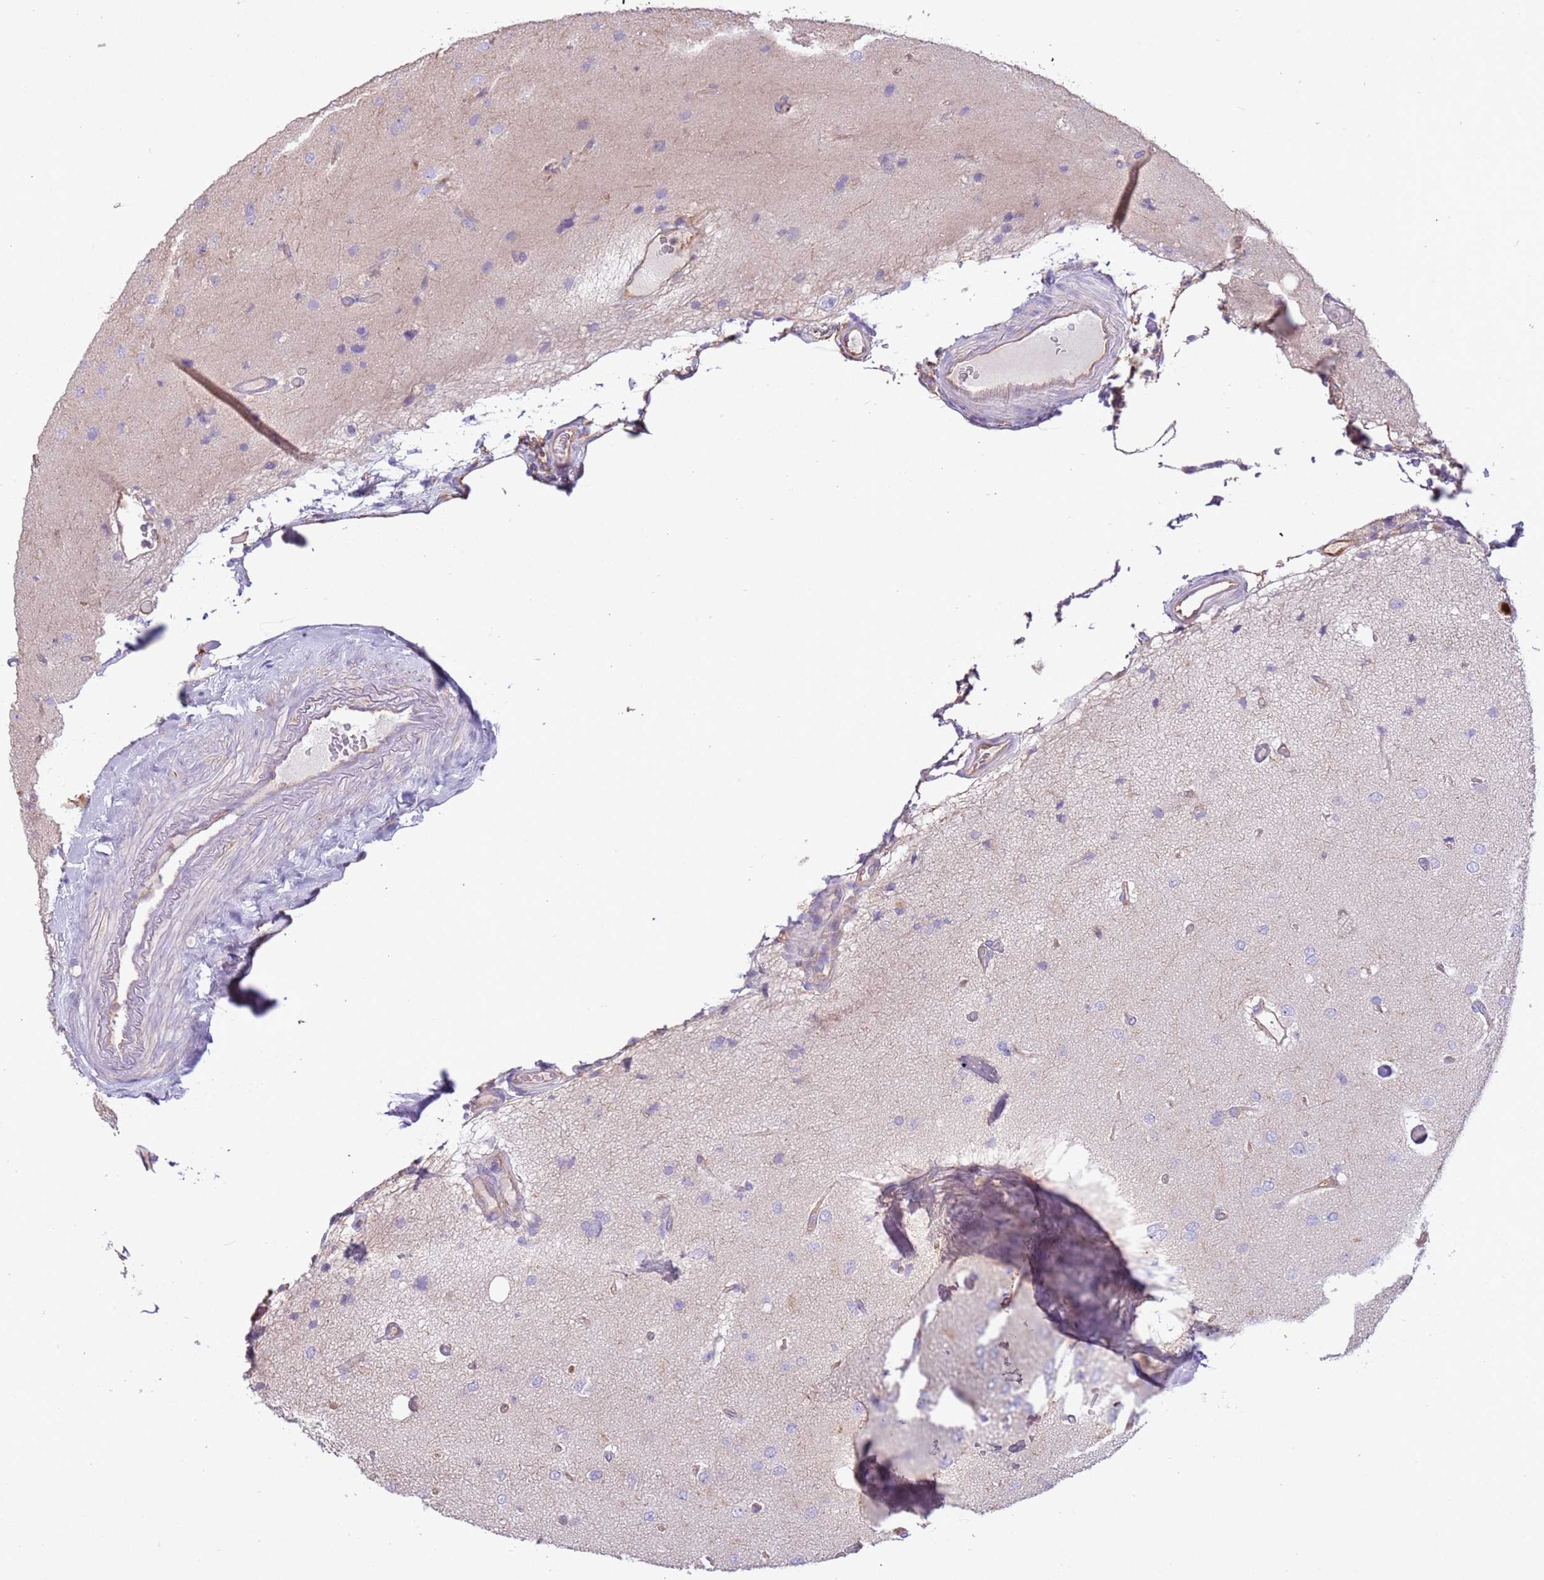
{"staining": {"intensity": "negative", "quantity": "none", "location": "none"}, "tissue": "glioma", "cell_type": "Tumor cells", "image_type": "cancer", "snomed": [{"axis": "morphology", "description": "Glioma, malignant, High grade"}, {"axis": "topography", "description": "Brain"}], "caption": "The image demonstrates no staining of tumor cells in glioma. Brightfield microscopy of immunohistochemistry (IHC) stained with DAB (brown) and hematoxylin (blue), captured at high magnification.", "gene": "NAALADL1", "patient": {"sex": "male", "age": 77}}